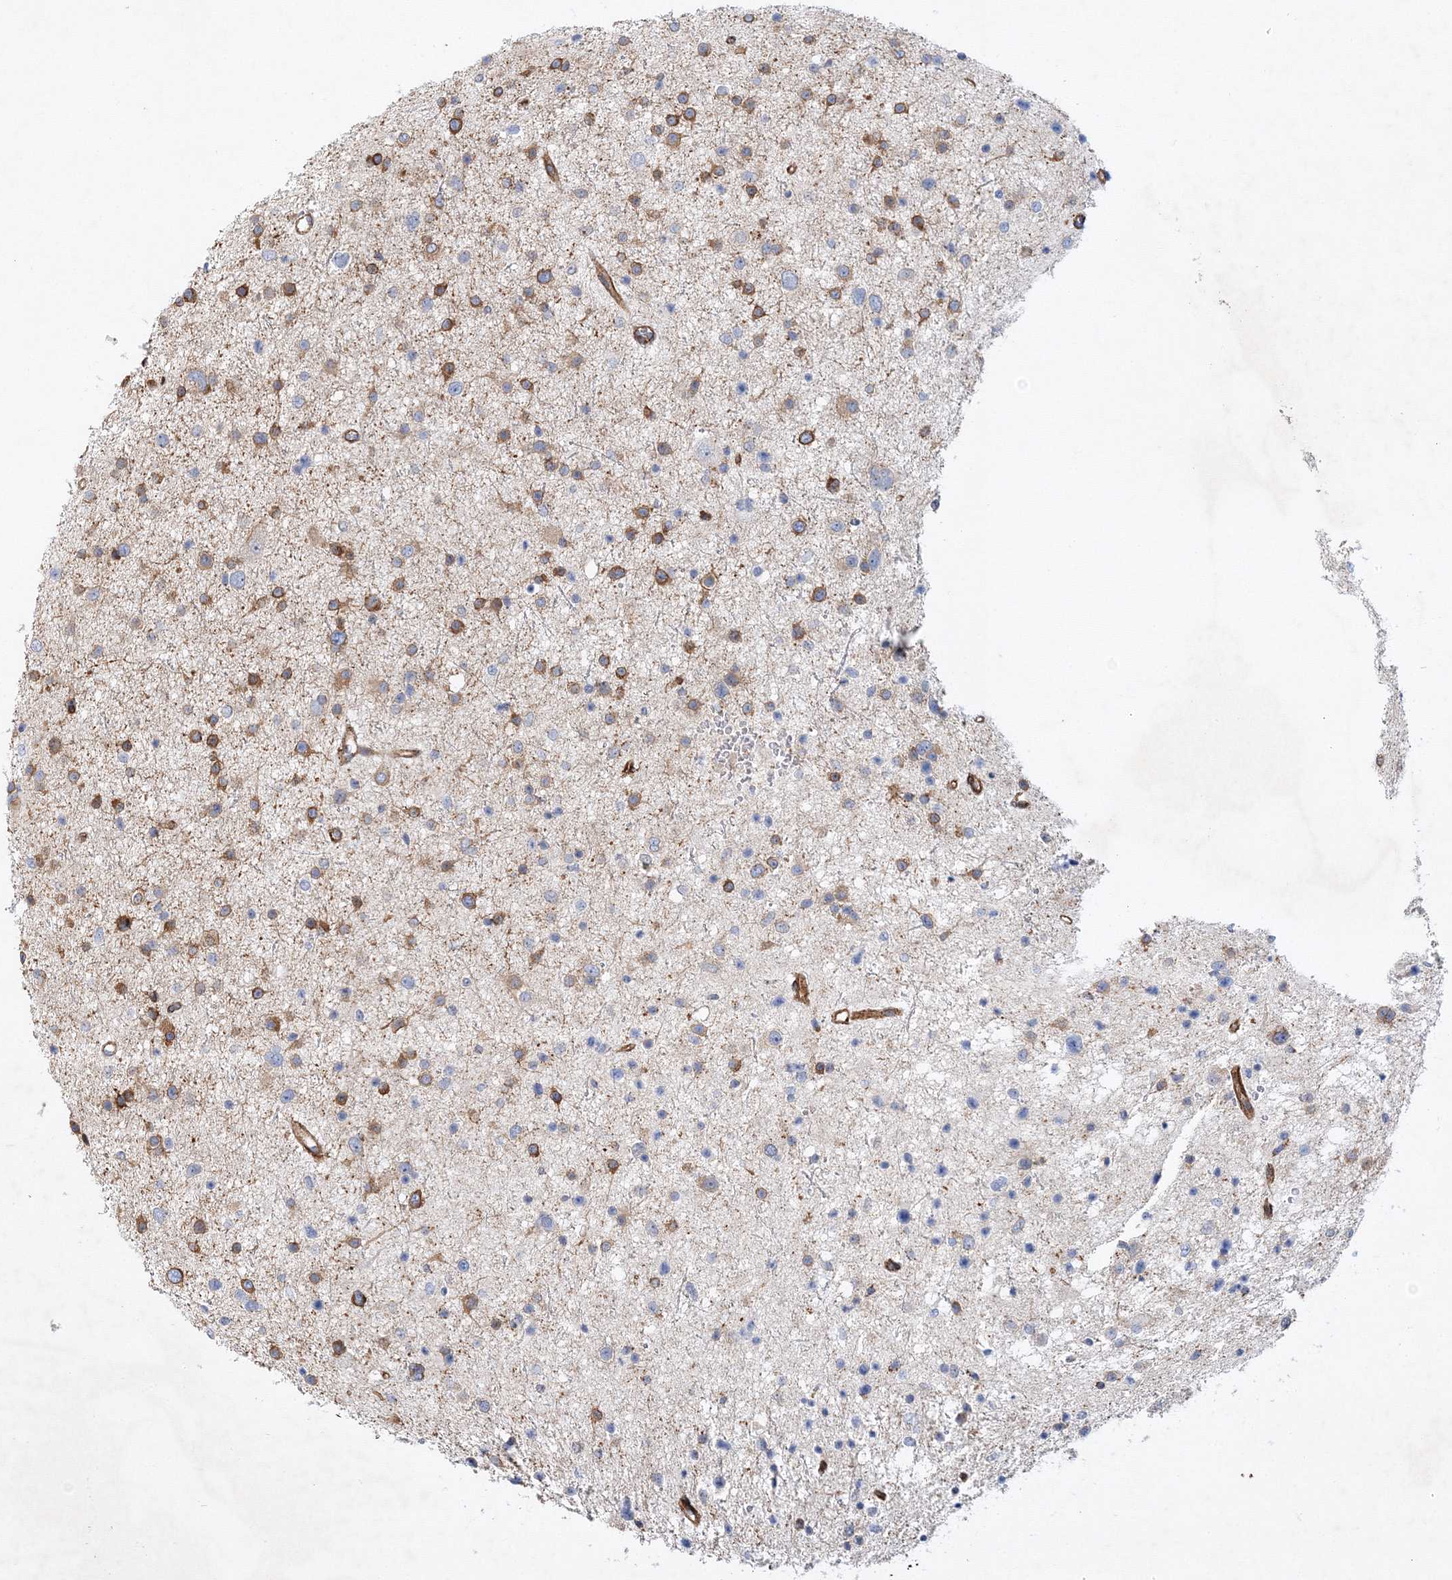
{"staining": {"intensity": "moderate", "quantity": "25%-75%", "location": "cytoplasmic/membranous"}, "tissue": "glioma", "cell_type": "Tumor cells", "image_type": "cancer", "snomed": [{"axis": "morphology", "description": "Glioma, malignant, Low grade"}, {"axis": "topography", "description": "Brain"}], "caption": "About 25%-75% of tumor cells in human malignant glioma (low-grade) exhibit moderate cytoplasmic/membranous protein expression as visualized by brown immunohistochemical staining.", "gene": "ZFYVE16", "patient": {"sex": "female", "age": 37}}